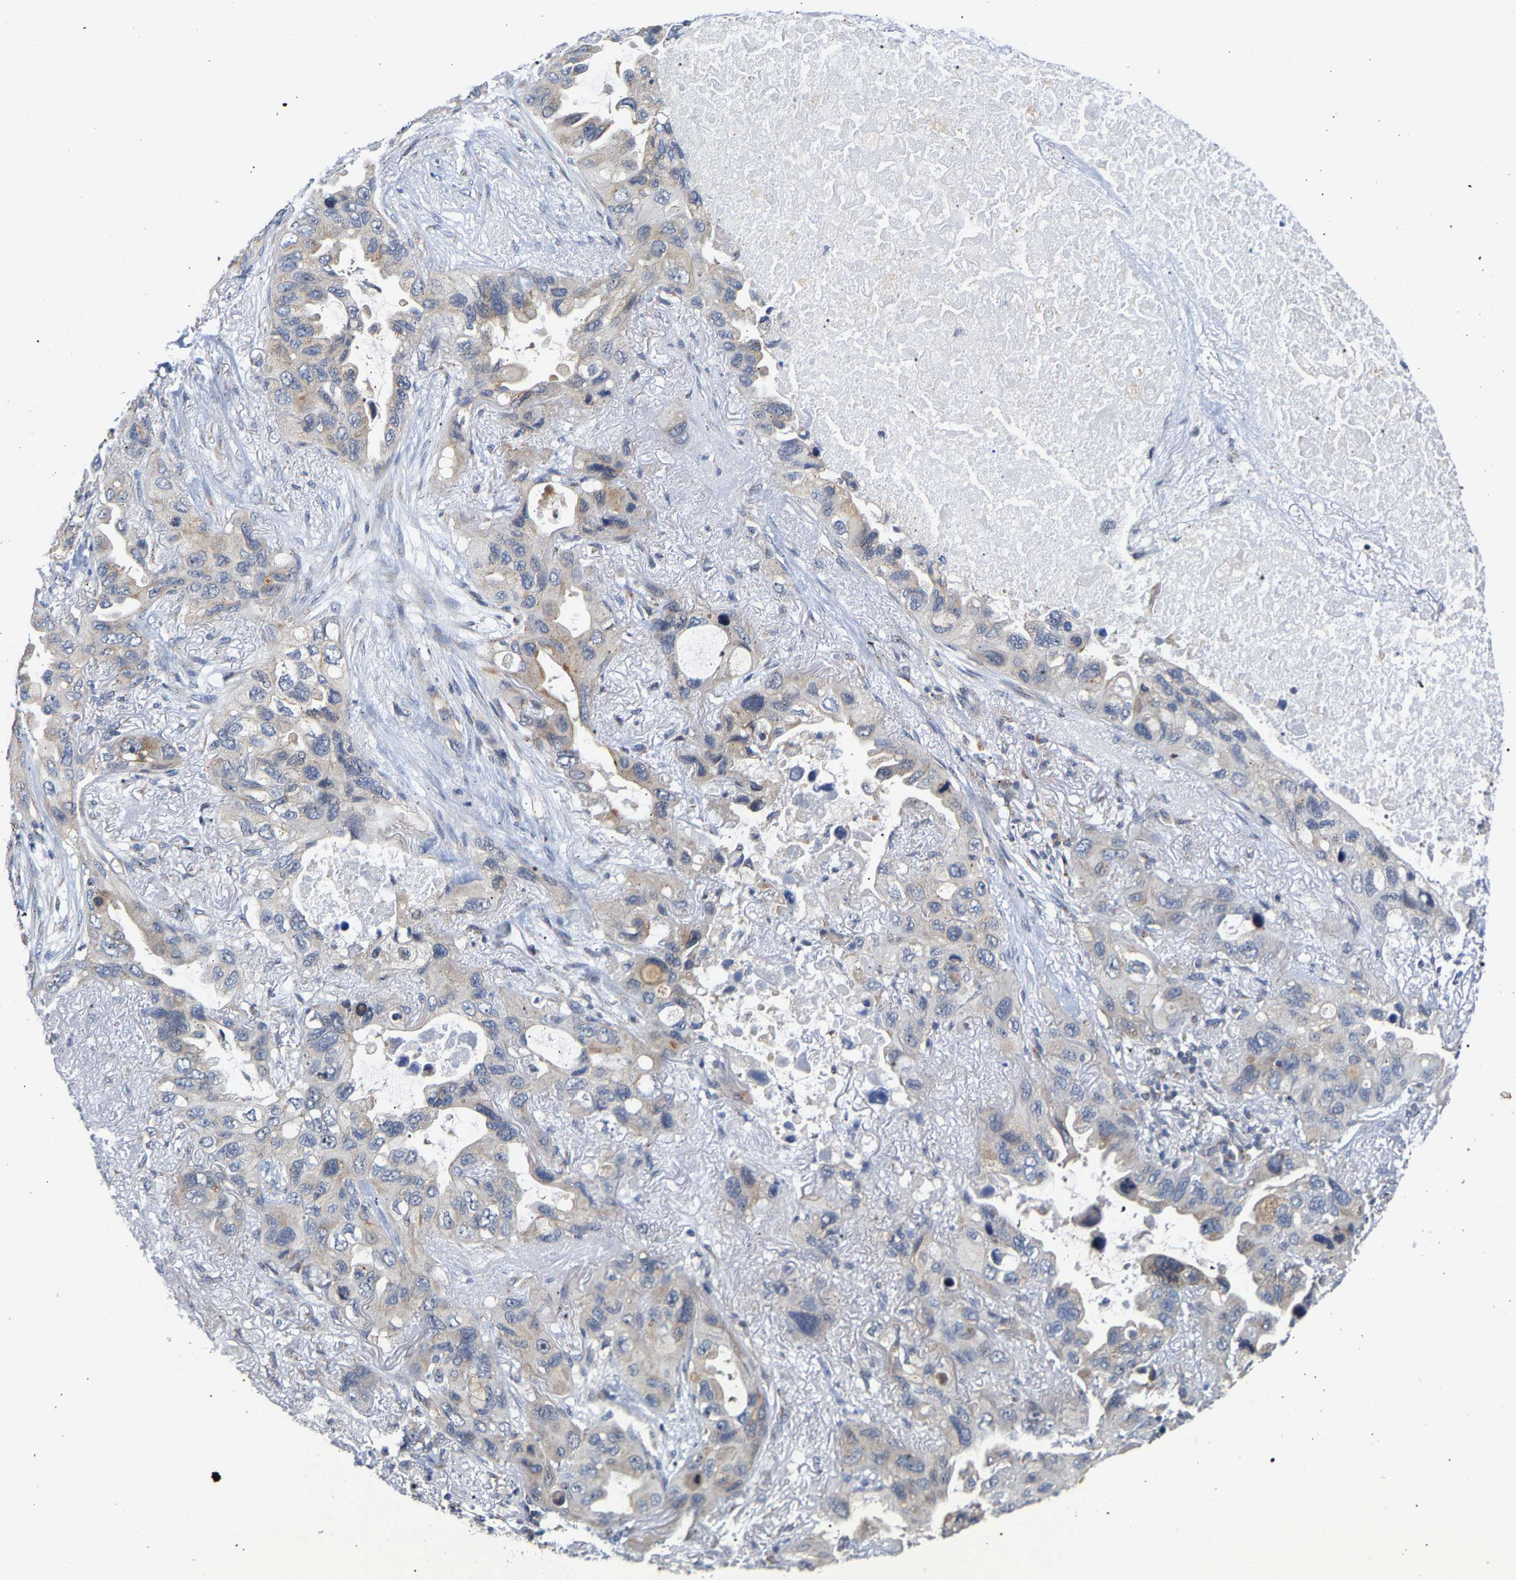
{"staining": {"intensity": "weak", "quantity": "25%-75%", "location": "cytoplasmic/membranous"}, "tissue": "lung cancer", "cell_type": "Tumor cells", "image_type": "cancer", "snomed": [{"axis": "morphology", "description": "Squamous cell carcinoma, NOS"}, {"axis": "topography", "description": "Lung"}], "caption": "Immunohistochemistry (IHC) photomicrograph of neoplastic tissue: human squamous cell carcinoma (lung) stained using immunohistochemistry displays low levels of weak protein expression localized specifically in the cytoplasmic/membranous of tumor cells, appearing as a cytoplasmic/membranous brown color.", "gene": "PCNT", "patient": {"sex": "female", "age": 73}}